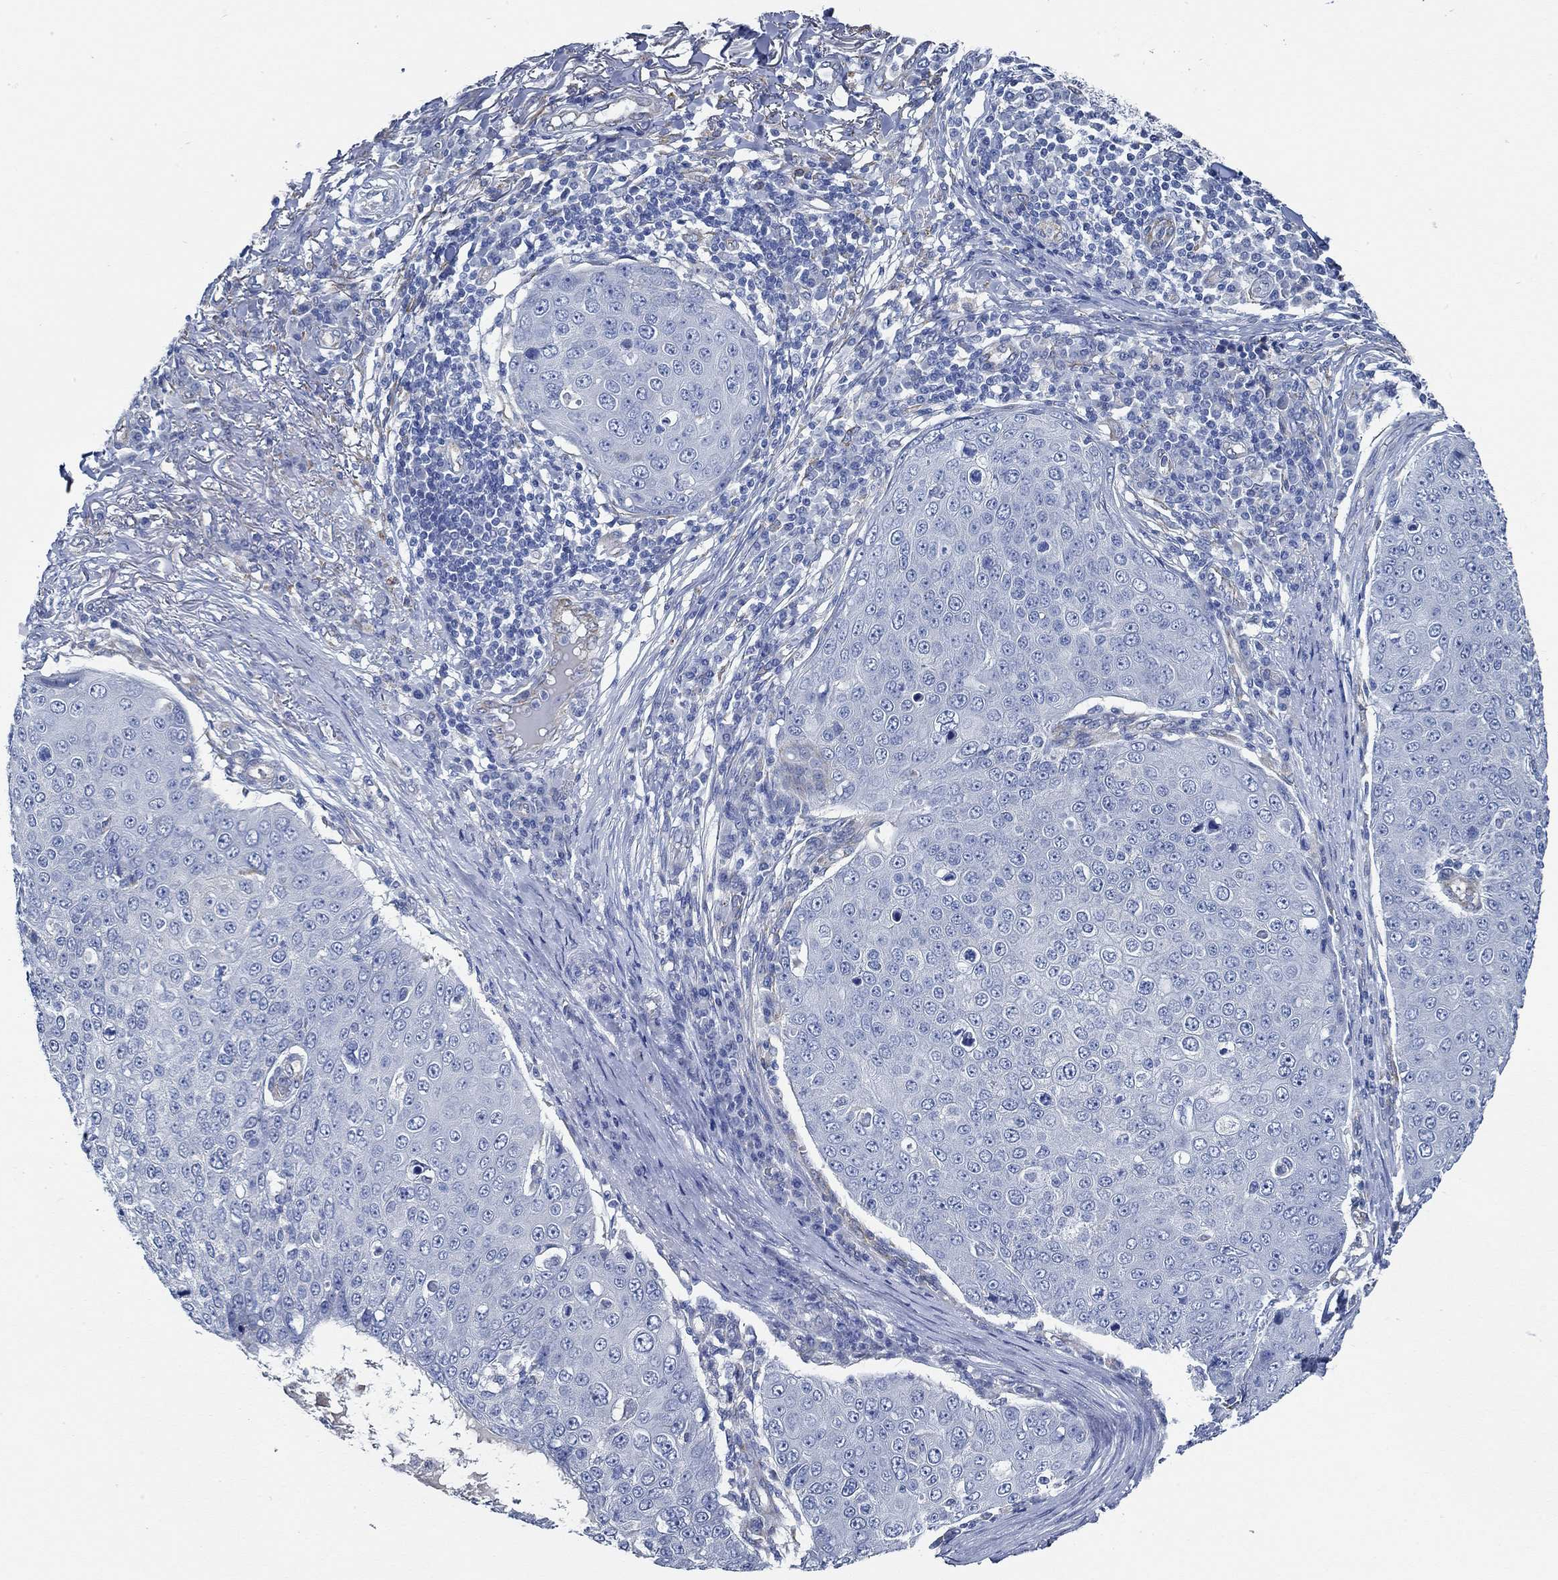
{"staining": {"intensity": "negative", "quantity": "none", "location": "none"}, "tissue": "skin cancer", "cell_type": "Tumor cells", "image_type": "cancer", "snomed": [{"axis": "morphology", "description": "Squamous cell carcinoma, NOS"}, {"axis": "topography", "description": "Skin"}], "caption": "An IHC micrograph of skin cancer is shown. There is no staining in tumor cells of skin cancer.", "gene": "HECW2", "patient": {"sex": "male", "age": 71}}